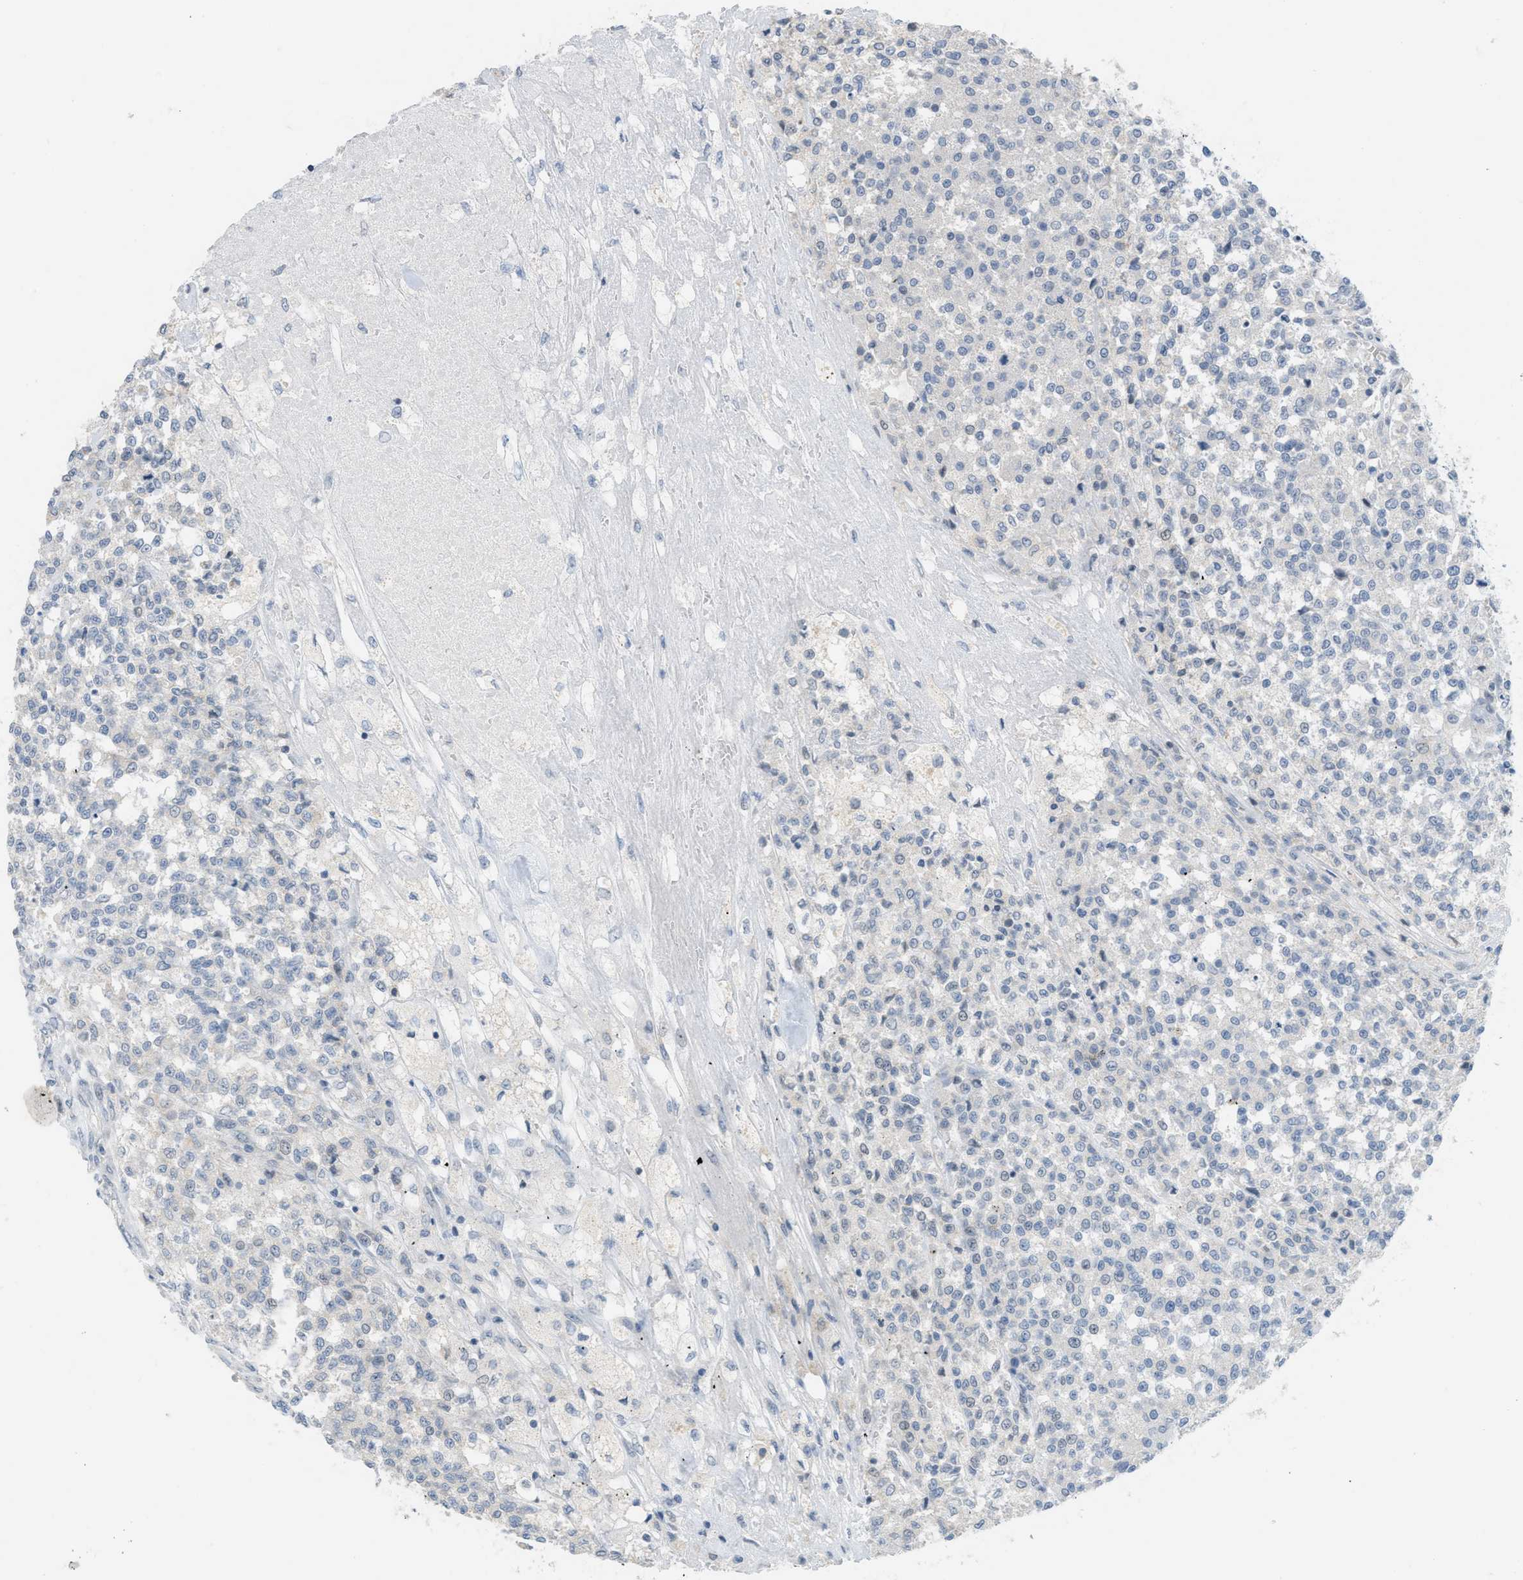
{"staining": {"intensity": "negative", "quantity": "none", "location": "none"}, "tissue": "testis cancer", "cell_type": "Tumor cells", "image_type": "cancer", "snomed": [{"axis": "morphology", "description": "Seminoma, NOS"}, {"axis": "topography", "description": "Testis"}], "caption": "The image reveals no staining of tumor cells in testis seminoma.", "gene": "TXNDC2", "patient": {"sex": "male", "age": 59}}